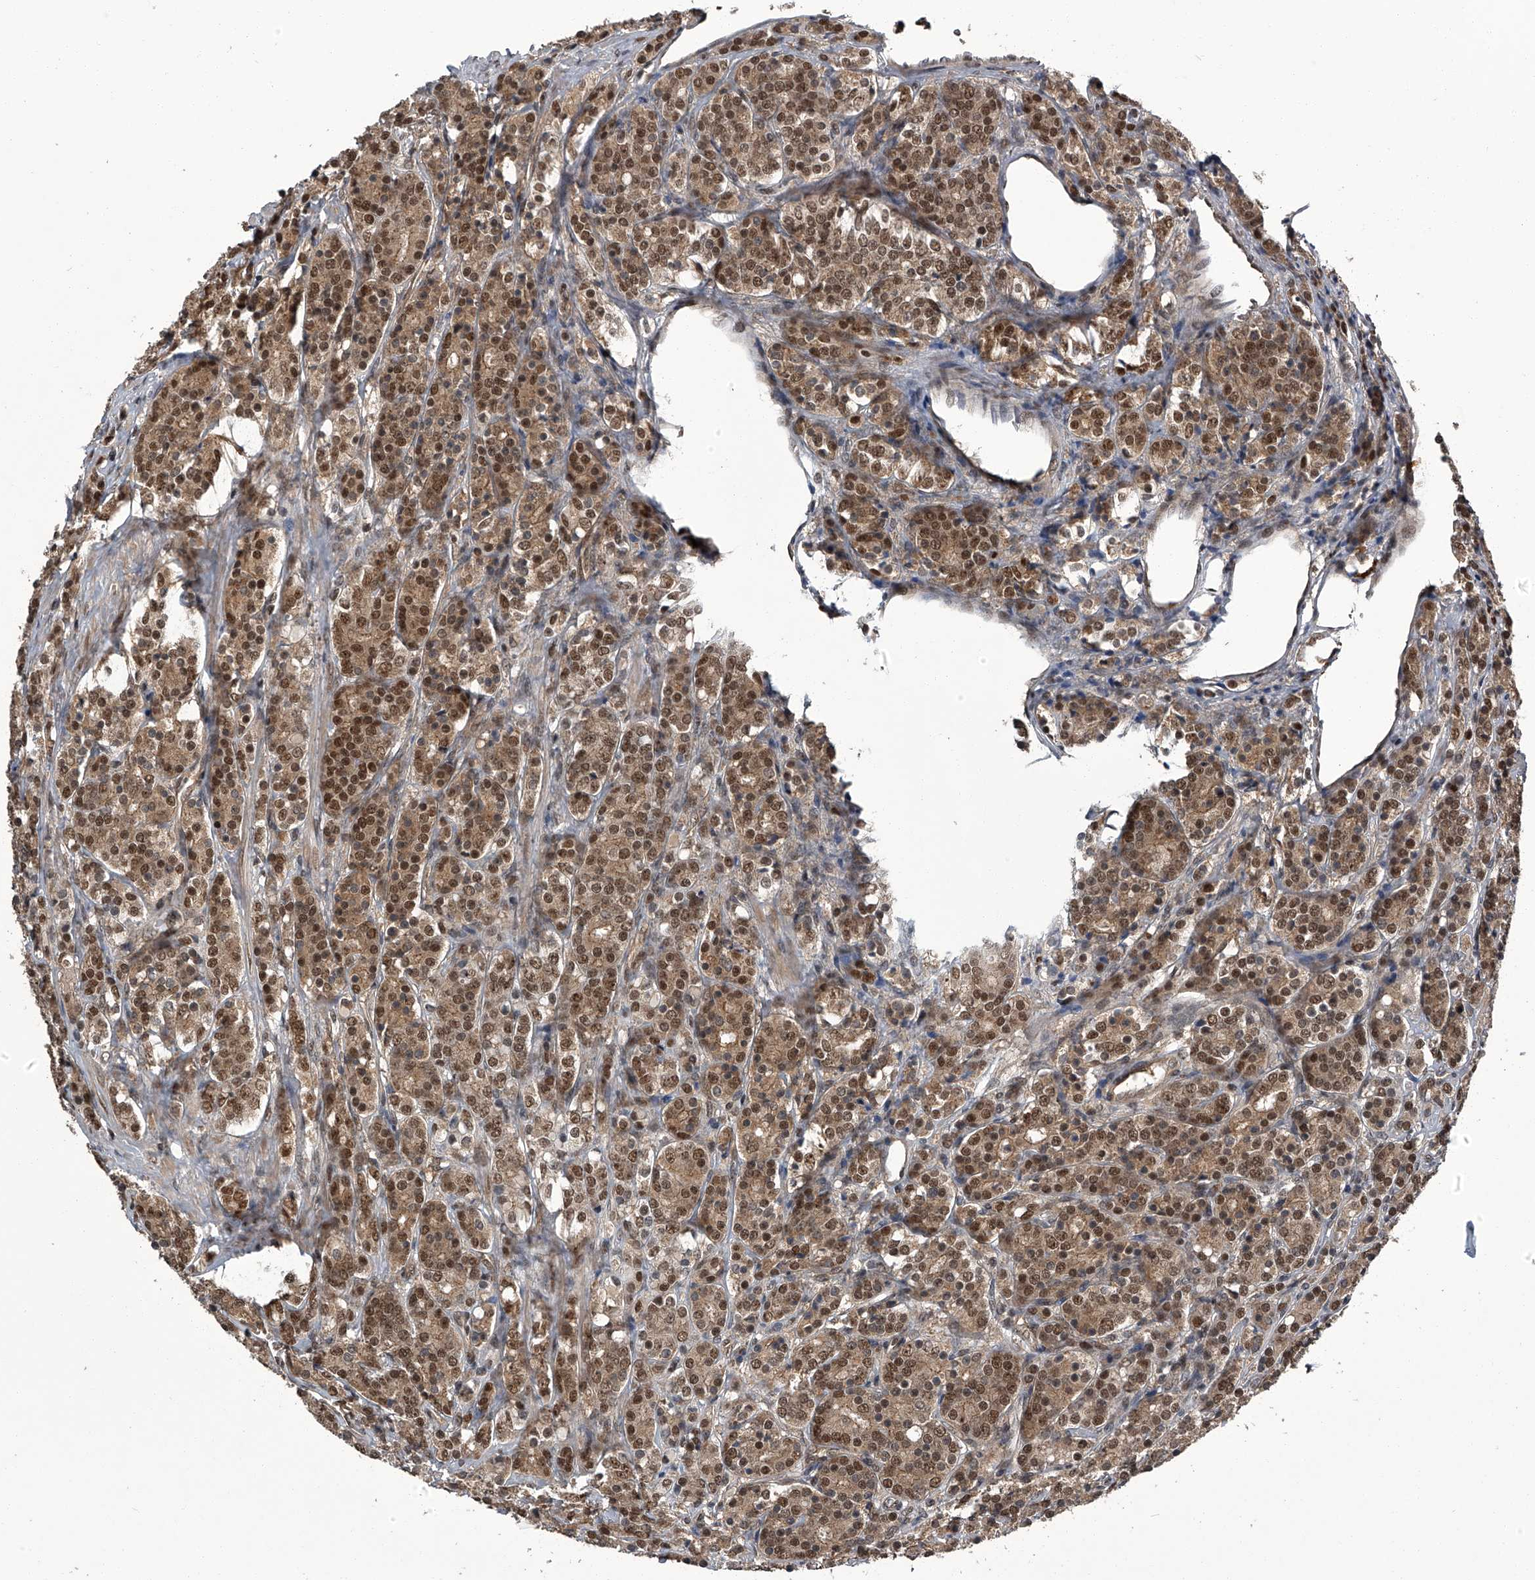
{"staining": {"intensity": "moderate", "quantity": ">75%", "location": "cytoplasmic/membranous,nuclear"}, "tissue": "prostate cancer", "cell_type": "Tumor cells", "image_type": "cancer", "snomed": [{"axis": "morphology", "description": "Adenocarcinoma, High grade"}, {"axis": "topography", "description": "Prostate"}], "caption": "IHC of human prostate adenocarcinoma (high-grade) demonstrates medium levels of moderate cytoplasmic/membranous and nuclear expression in approximately >75% of tumor cells. Immunohistochemistry (ihc) stains the protein of interest in brown and the nuclei are stained blue.", "gene": "SLC12A8", "patient": {"sex": "male", "age": 62}}